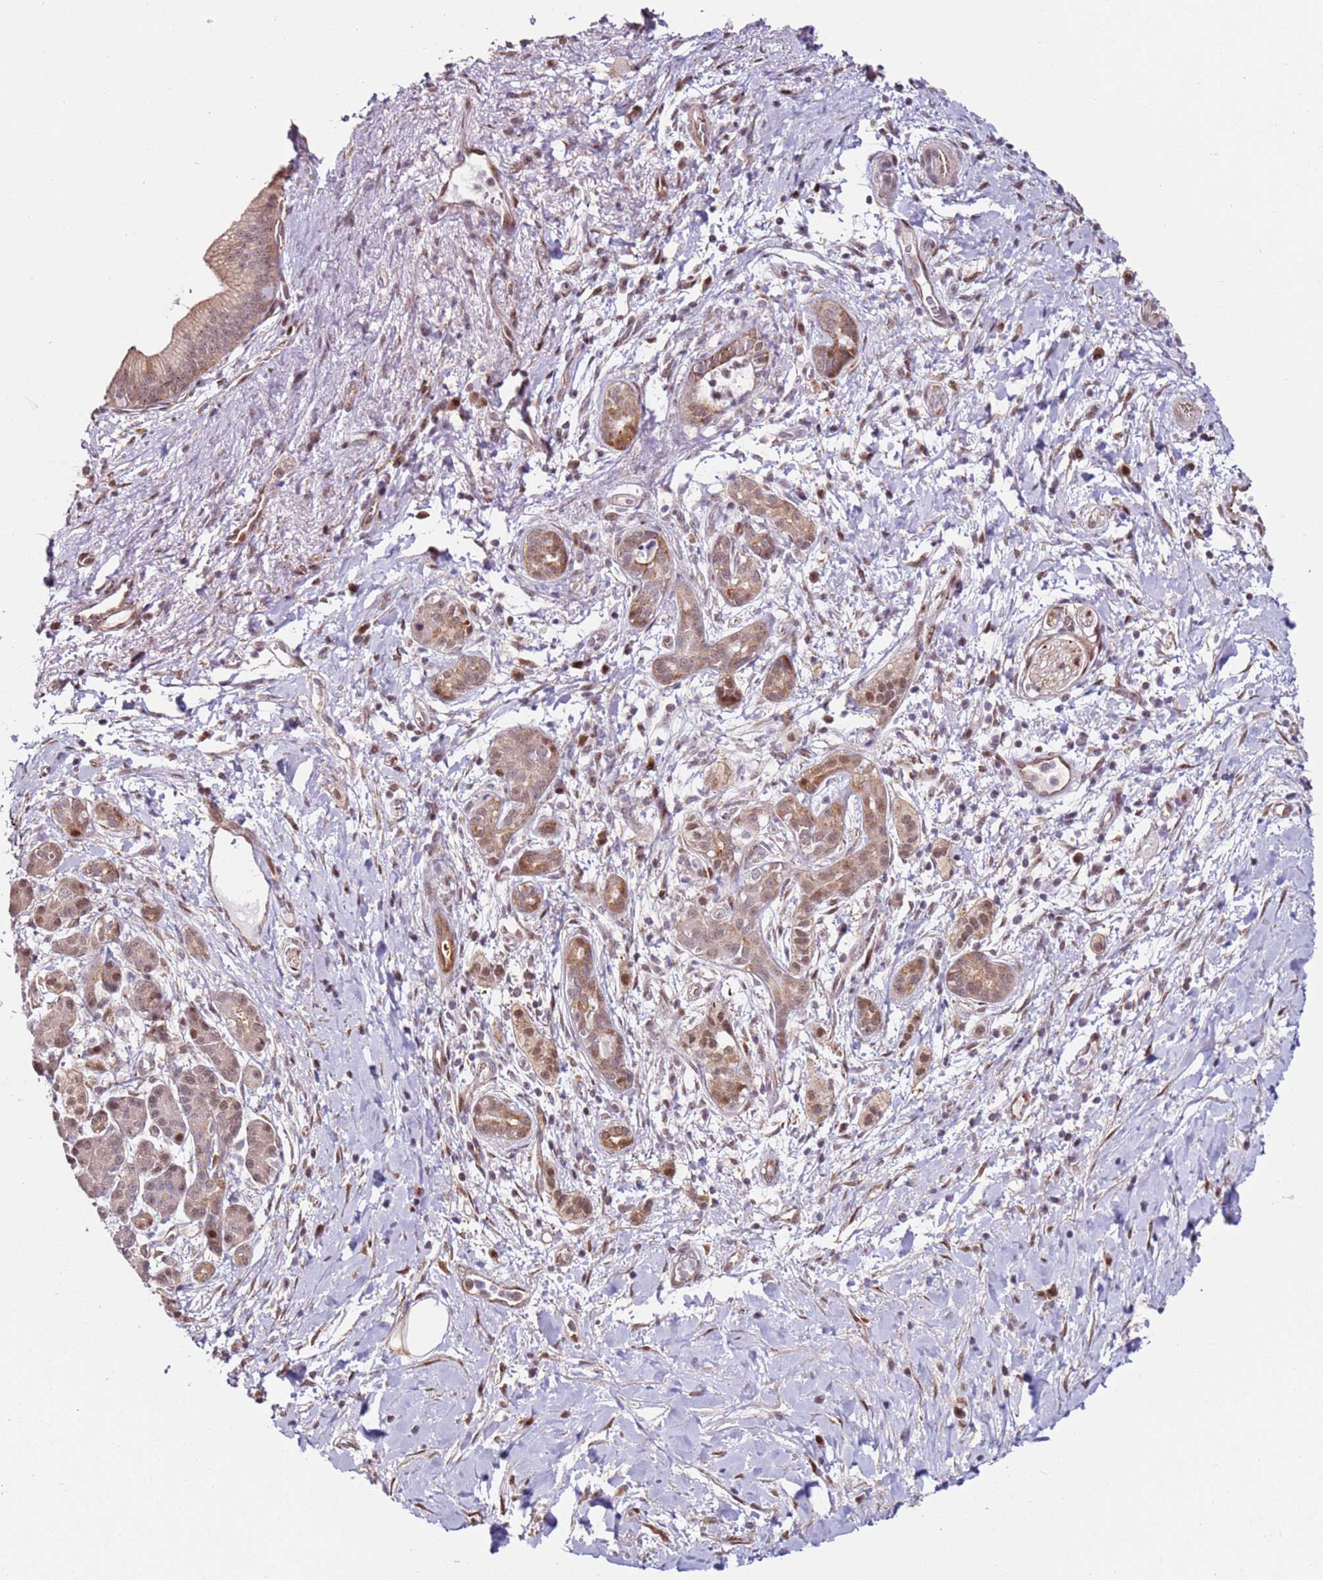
{"staining": {"intensity": "weak", "quantity": "25%-75%", "location": "cytoplasmic/membranous,nuclear"}, "tissue": "pancreatic cancer", "cell_type": "Tumor cells", "image_type": "cancer", "snomed": [{"axis": "morphology", "description": "Adenocarcinoma, NOS"}, {"axis": "topography", "description": "Pancreas"}], "caption": "Pancreatic cancer stained with DAB (3,3'-diaminobenzidine) immunohistochemistry (IHC) reveals low levels of weak cytoplasmic/membranous and nuclear expression in about 25%-75% of tumor cells. The protein is stained brown, and the nuclei are stained in blue (DAB IHC with brightfield microscopy, high magnification).", "gene": "PSMD4", "patient": {"sex": "male", "age": 78}}